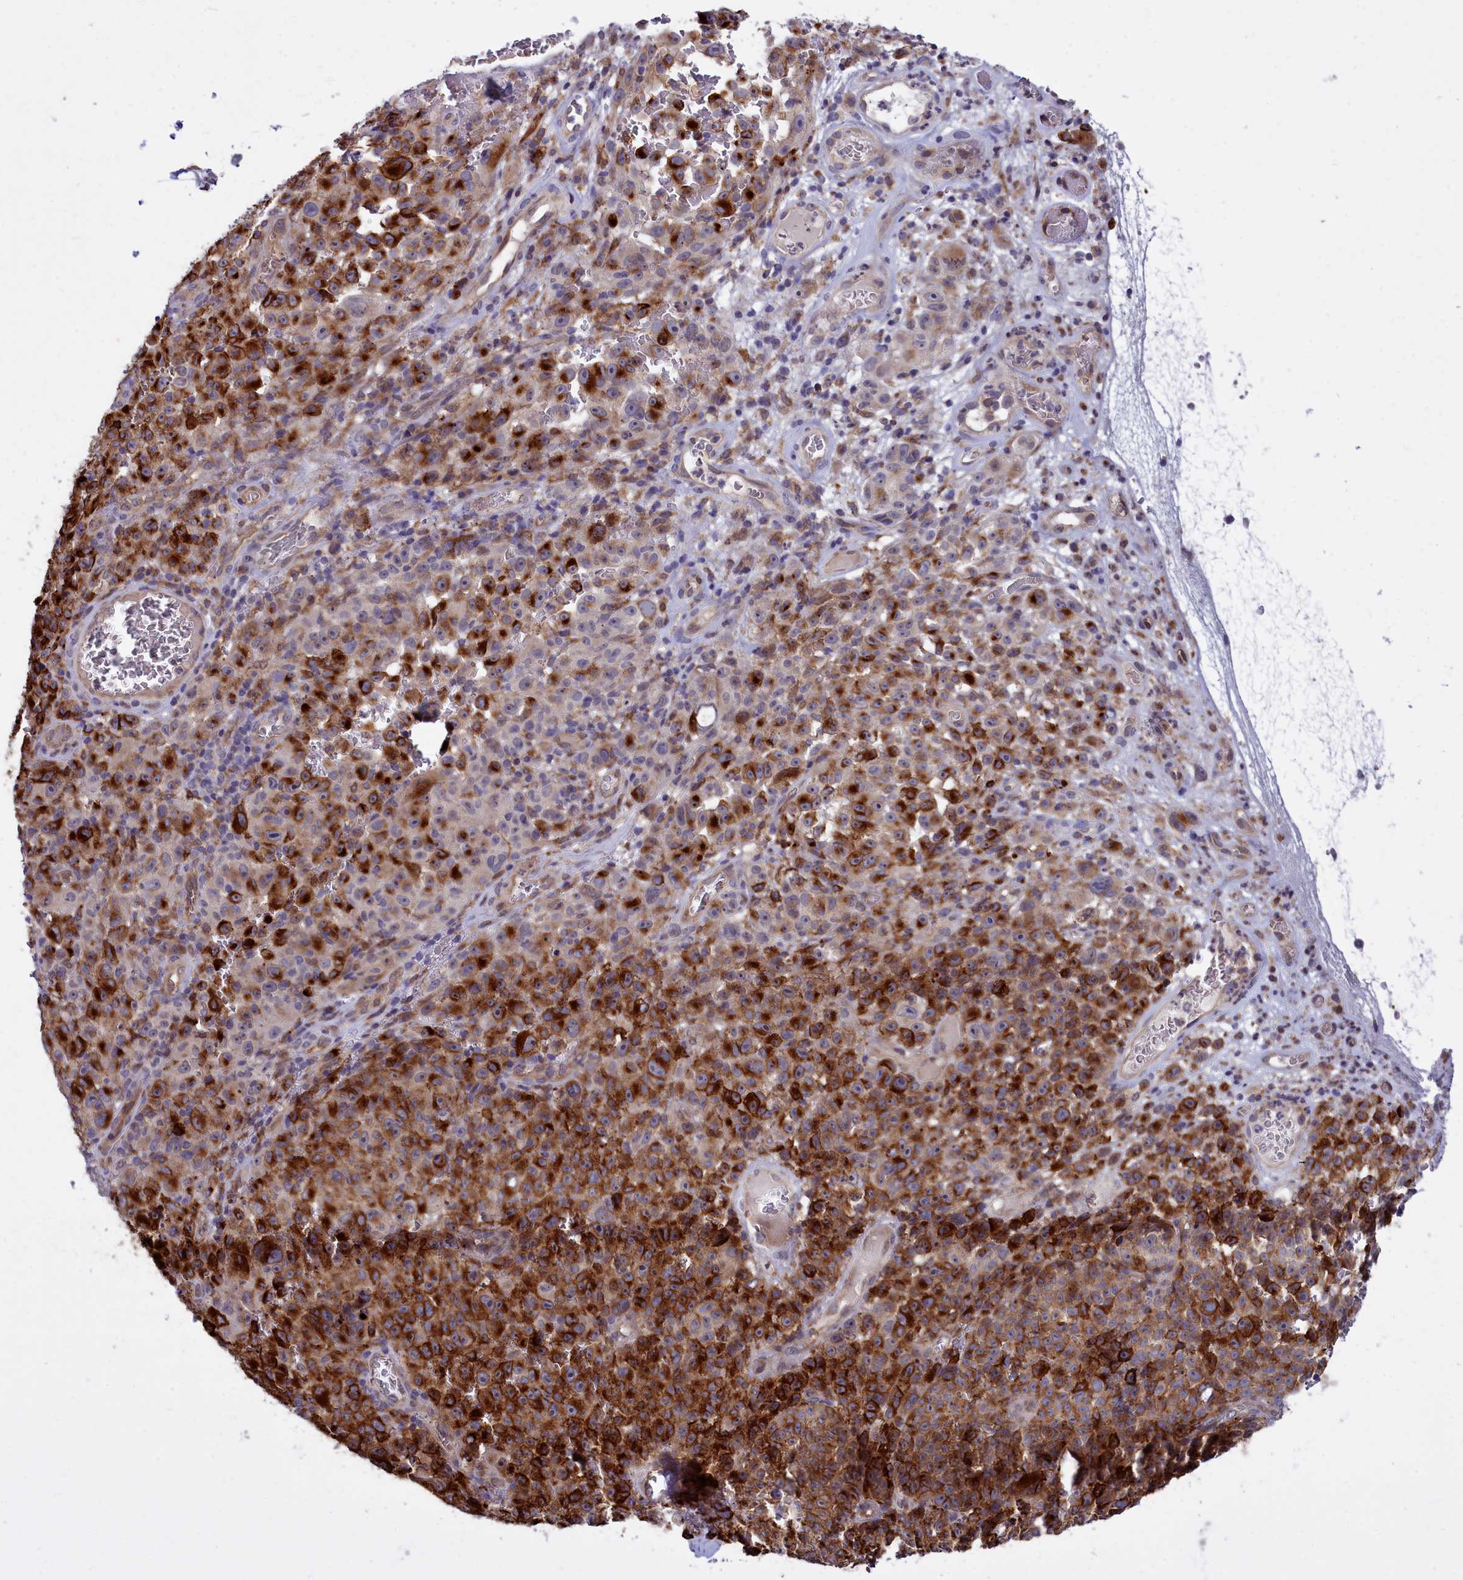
{"staining": {"intensity": "strong", "quantity": ">75%", "location": "cytoplasmic/membranous"}, "tissue": "melanoma", "cell_type": "Tumor cells", "image_type": "cancer", "snomed": [{"axis": "morphology", "description": "Malignant melanoma, NOS"}, {"axis": "topography", "description": "Skin"}], "caption": "Protein staining of malignant melanoma tissue reveals strong cytoplasmic/membranous staining in about >75% of tumor cells. (DAB IHC with brightfield microscopy, high magnification).", "gene": "RAPGEF4", "patient": {"sex": "female", "age": 82}}